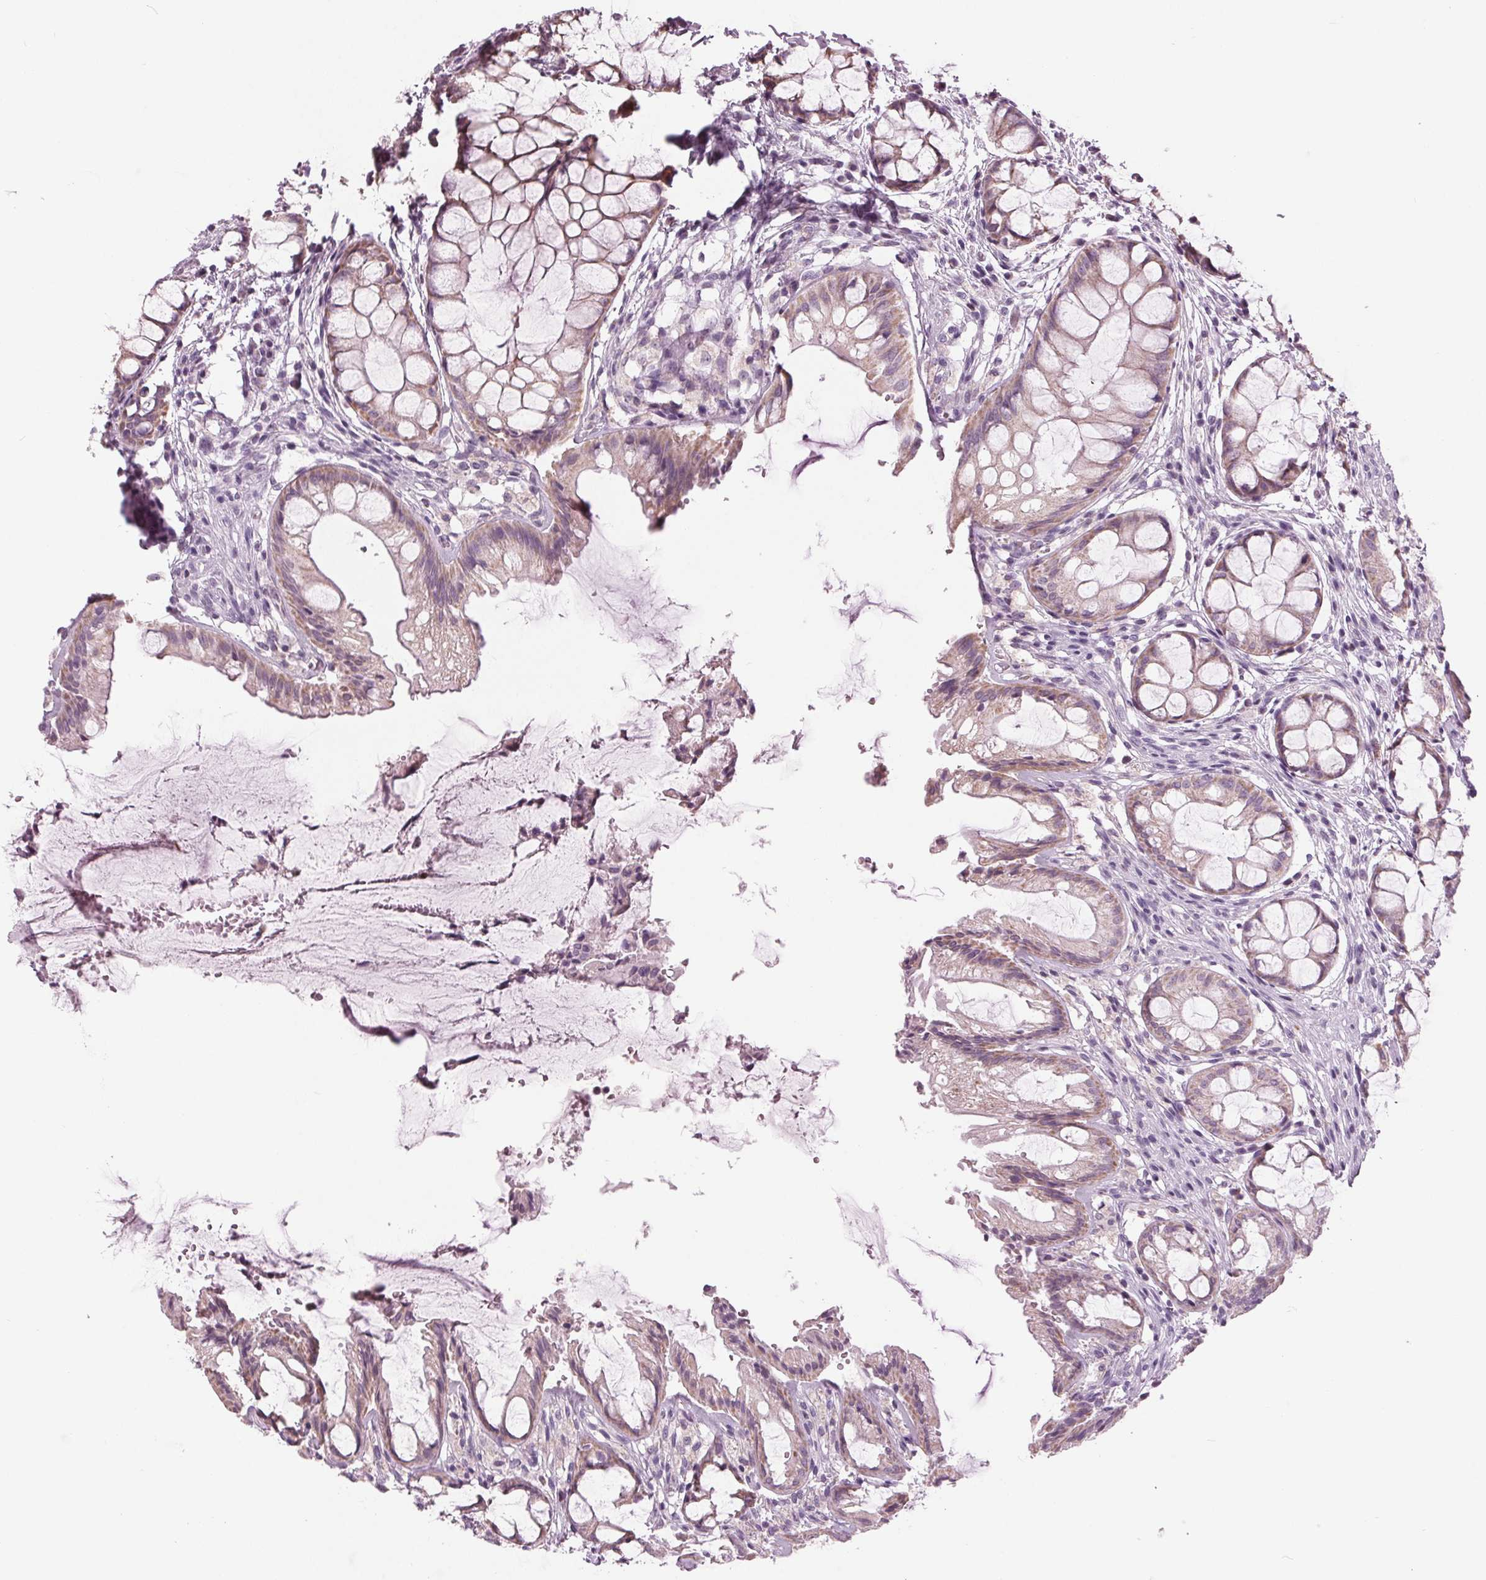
{"staining": {"intensity": "weak", "quantity": "25%-75%", "location": "cytoplasmic/membranous"}, "tissue": "rectum", "cell_type": "Glandular cells", "image_type": "normal", "snomed": [{"axis": "morphology", "description": "Normal tissue, NOS"}, {"axis": "topography", "description": "Rectum"}], "caption": "Immunohistochemistry (IHC) photomicrograph of unremarkable rectum: rectum stained using immunohistochemistry shows low levels of weak protein expression localized specifically in the cytoplasmic/membranous of glandular cells, appearing as a cytoplasmic/membranous brown color.", "gene": "SAMD4A", "patient": {"sex": "female", "age": 62}}